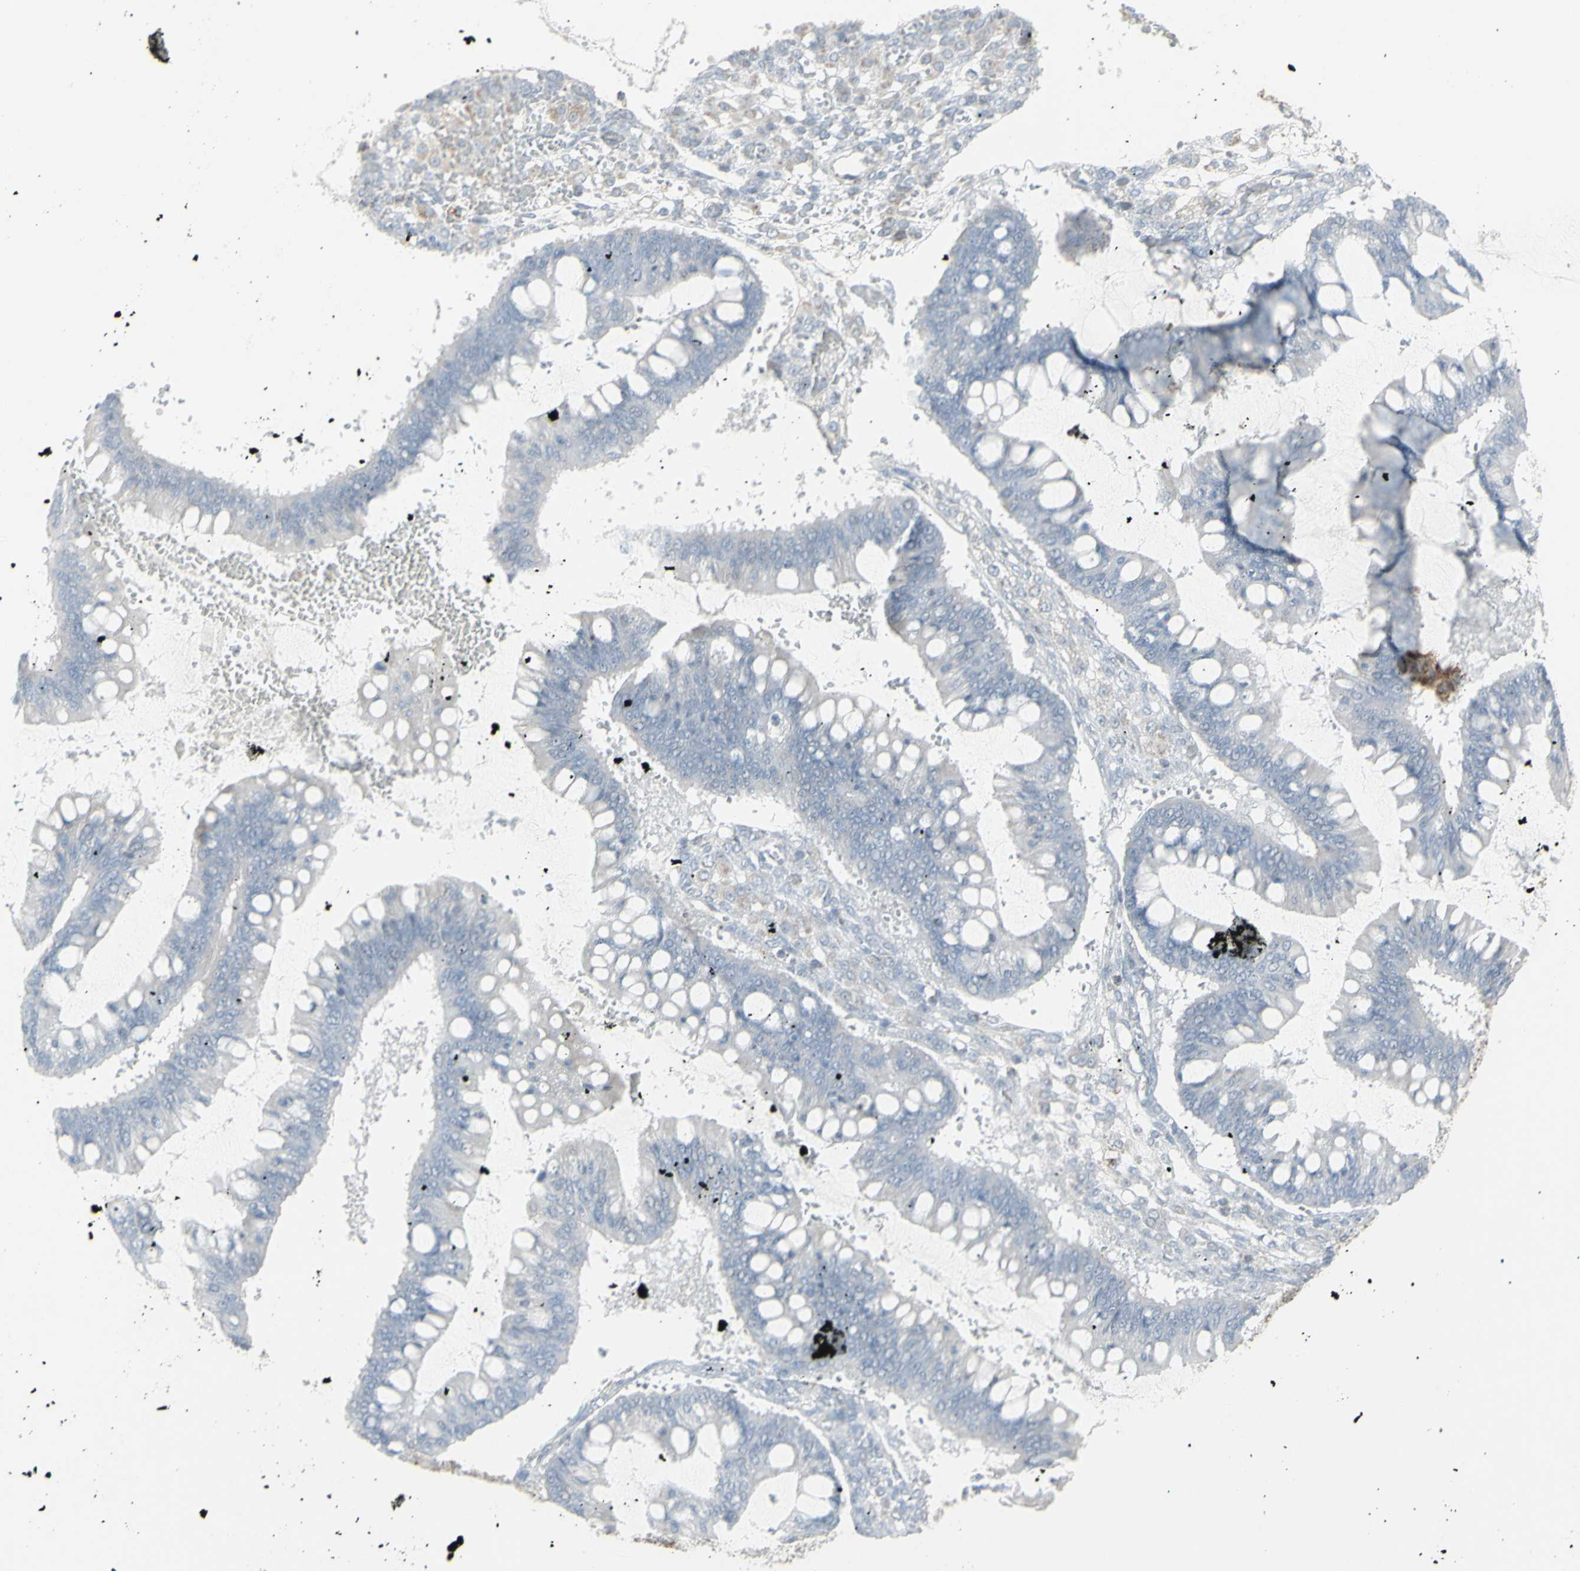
{"staining": {"intensity": "negative", "quantity": "none", "location": "none"}, "tissue": "ovarian cancer", "cell_type": "Tumor cells", "image_type": "cancer", "snomed": [{"axis": "morphology", "description": "Cystadenocarcinoma, mucinous, NOS"}, {"axis": "topography", "description": "Ovary"}], "caption": "The IHC histopathology image has no significant expression in tumor cells of ovarian cancer (mucinous cystadenocarcinoma) tissue.", "gene": "PLGRKT", "patient": {"sex": "female", "age": 73}}